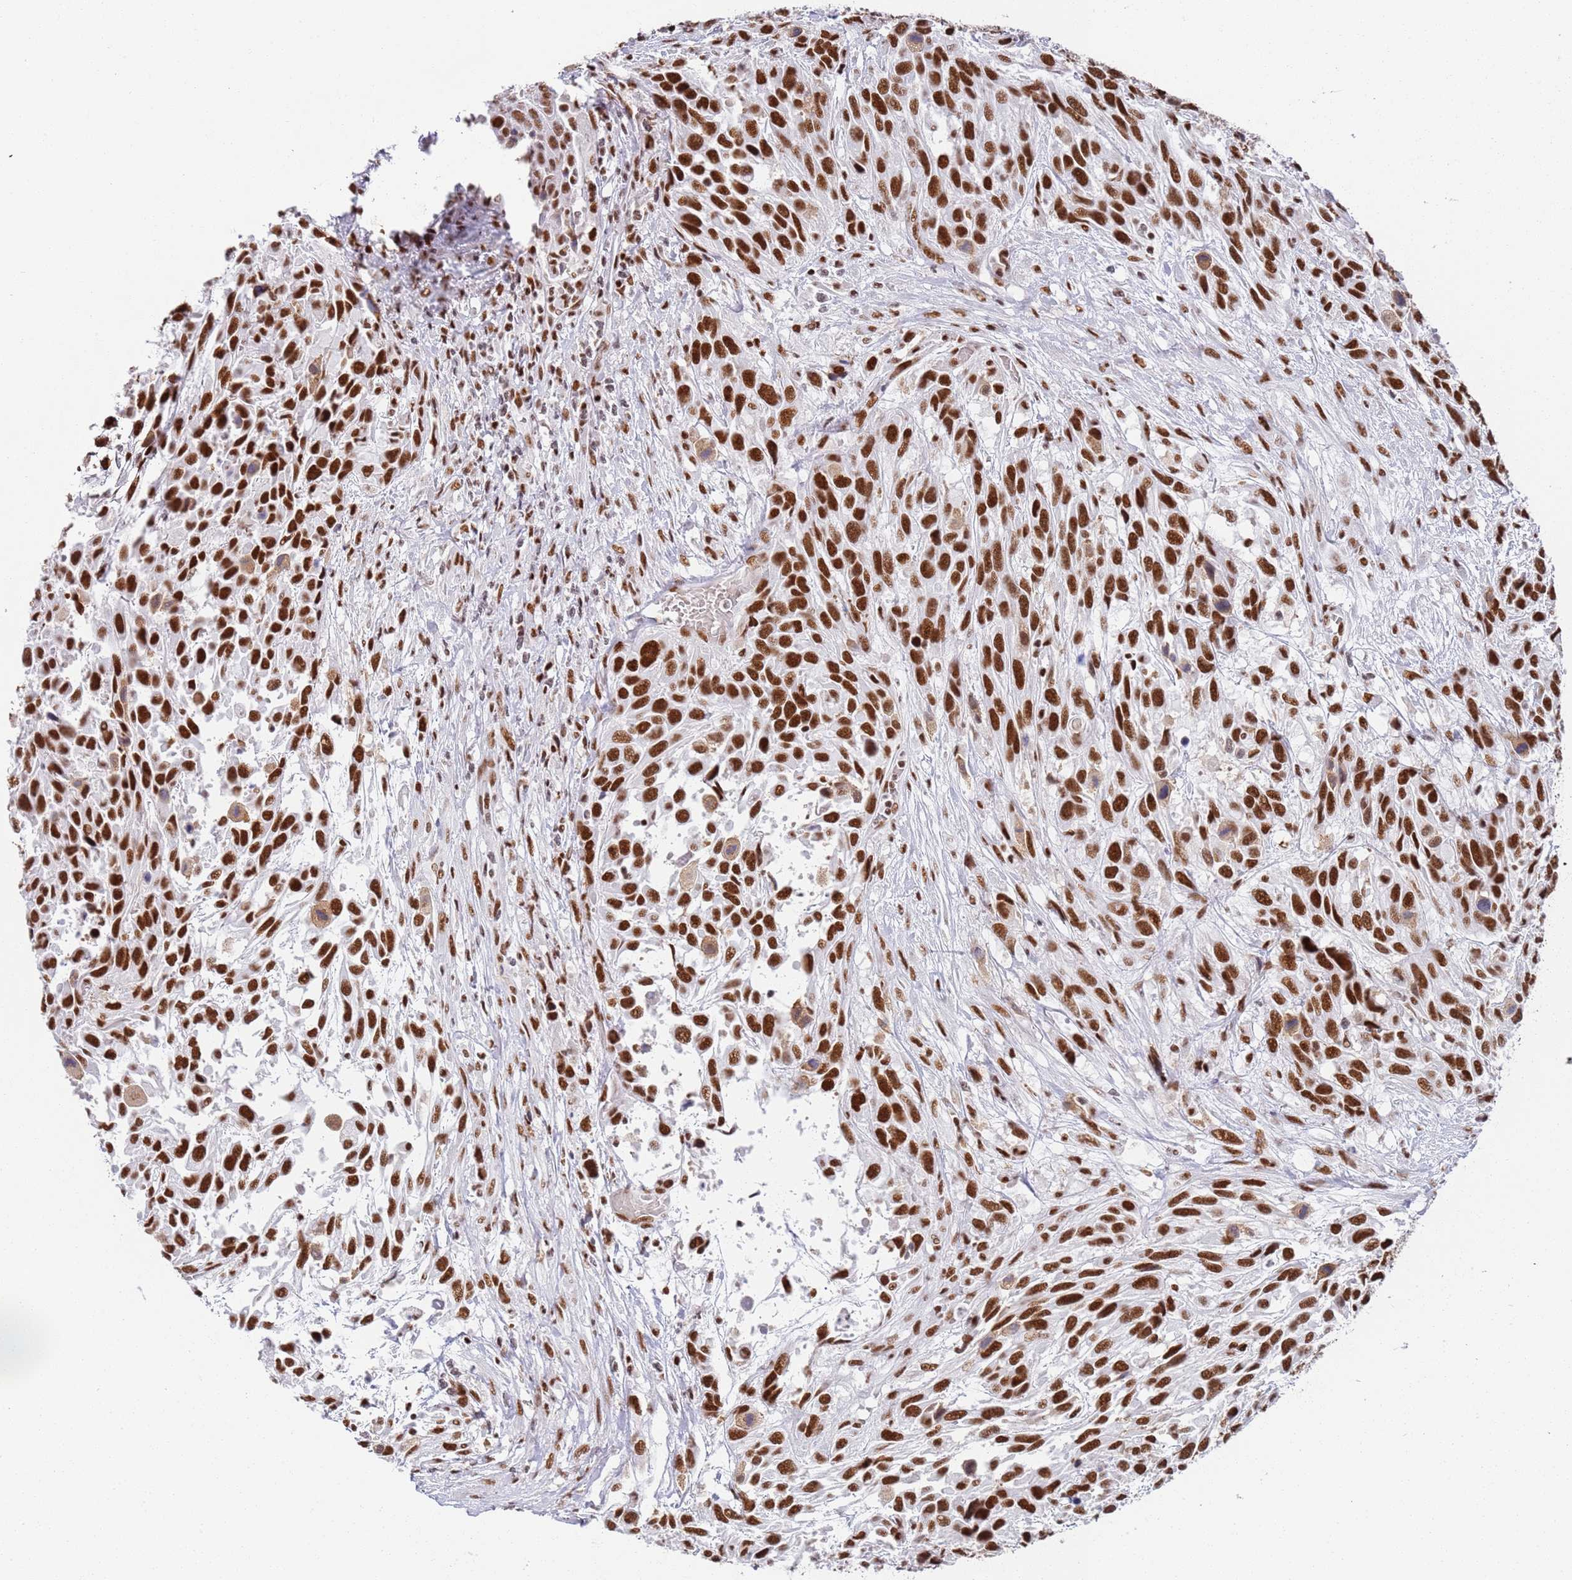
{"staining": {"intensity": "strong", "quantity": ">75%", "location": "nuclear"}, "tissue": "urothelial cancer", "cell_type": "Tumor cells", "image_type": "cancer", "snomed": [{"axis": "morphology", "description": "Urothelial carcinoma, High grade"}, {"axis": "topography", "description": "Urinary bladder"}], "caption": "Approximately >75% of tumor cells in urothelial carcinoma (high-grade) display strong nuclear protein expression as visualized by brown immunohistochemical staining.", "gene": "AKAP8L", "patient": {"sex": "female", "age": 70}}